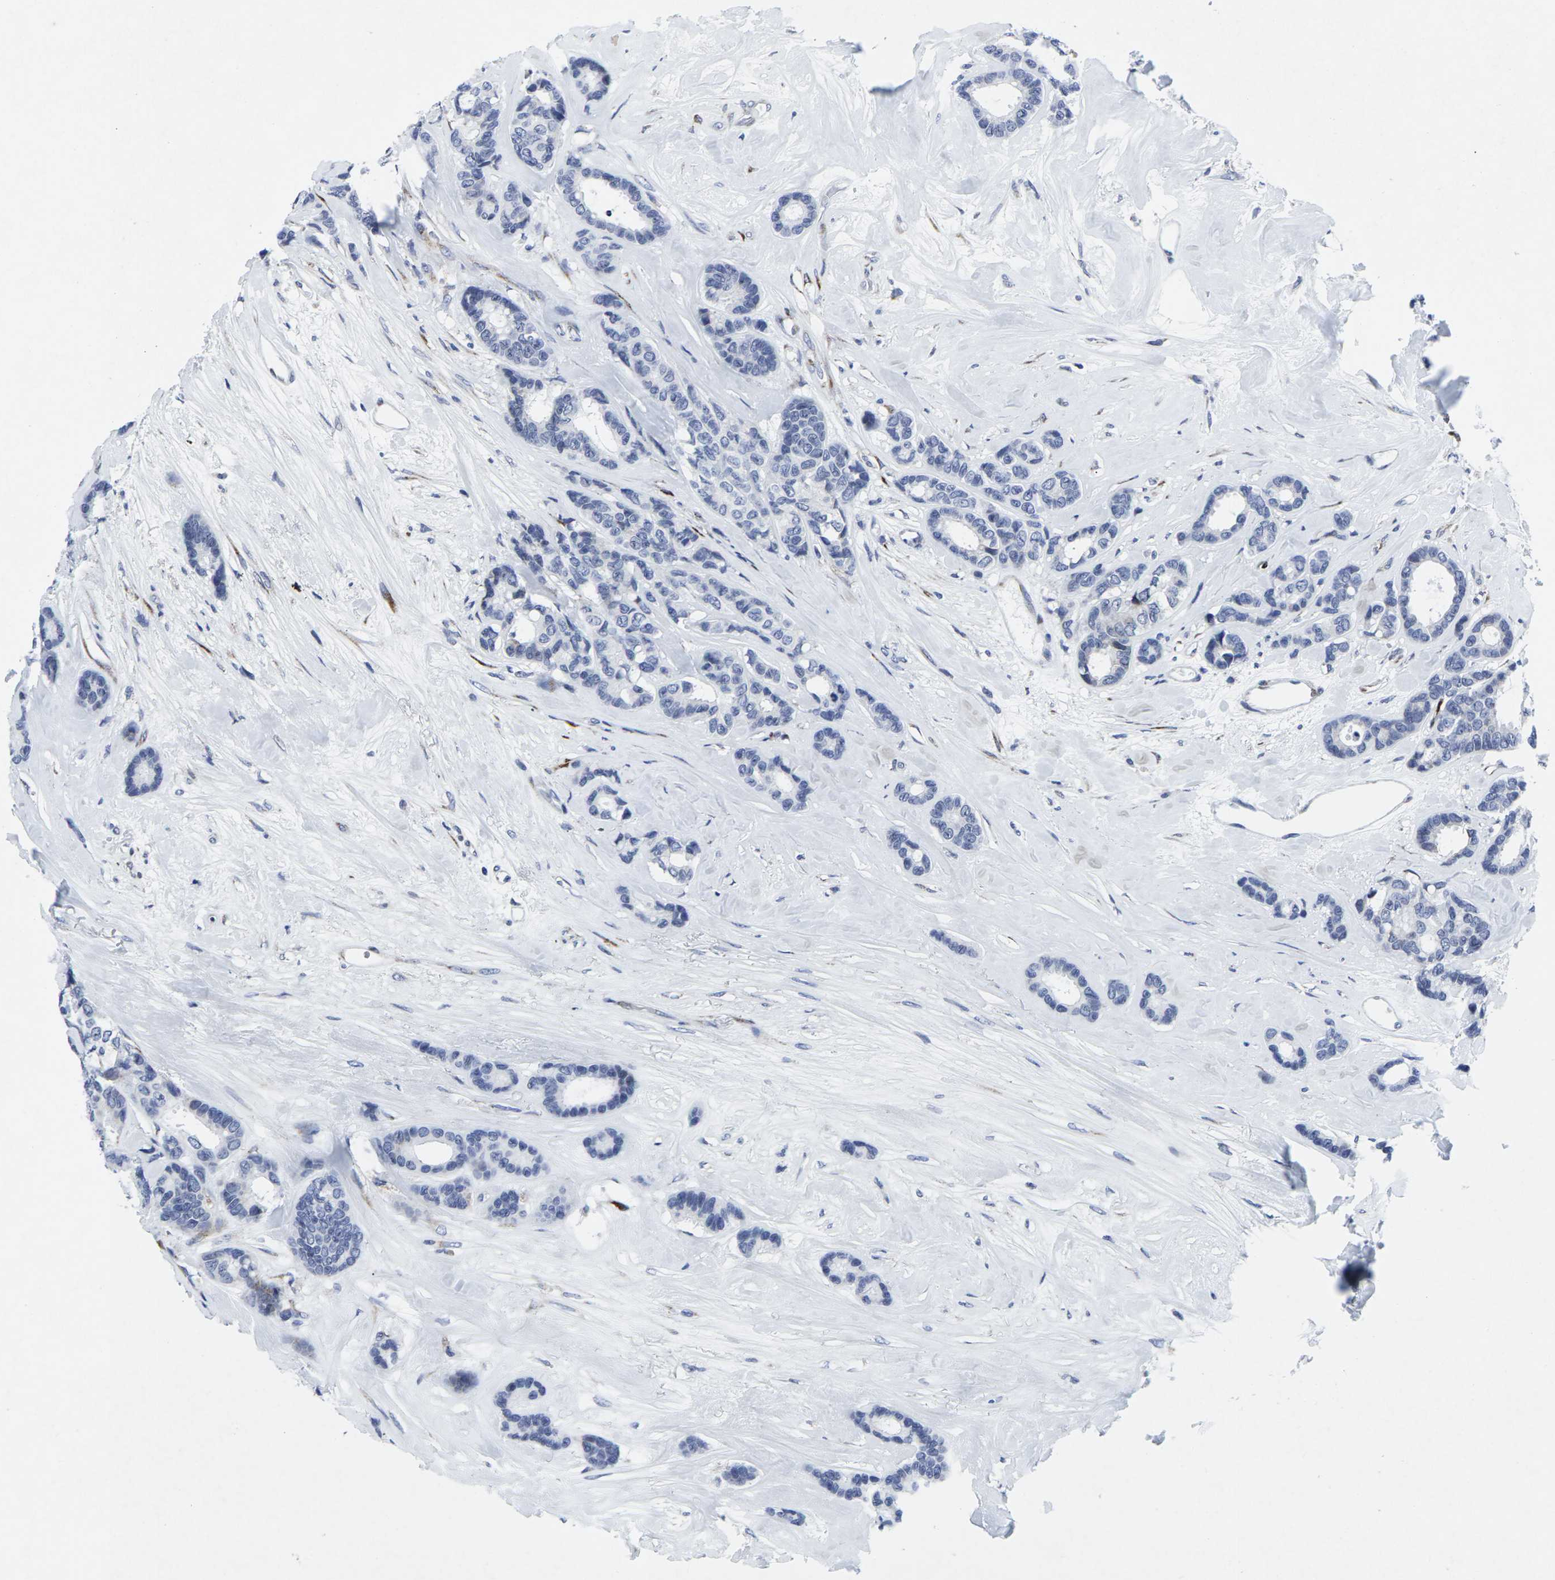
{"staining": {"intensity": "negative", "quantity": "none", "location": "none"}, "tissue": "breast cancer", "cell_type": "Tumor cells", "image_type": "cancer", "snomed": [{"axis": "morphology", "description": "Duct carcinoma"}, {"axis": "topography", "description": "Breast"}], "caption": "A photomicrograph of breast cancer (infiltrating ductal carcinoma) stained for a protein exhibits no brown staining in tumor cells.", "gene": "RPN1", "patient": {"sex": "female", "age": 87}}